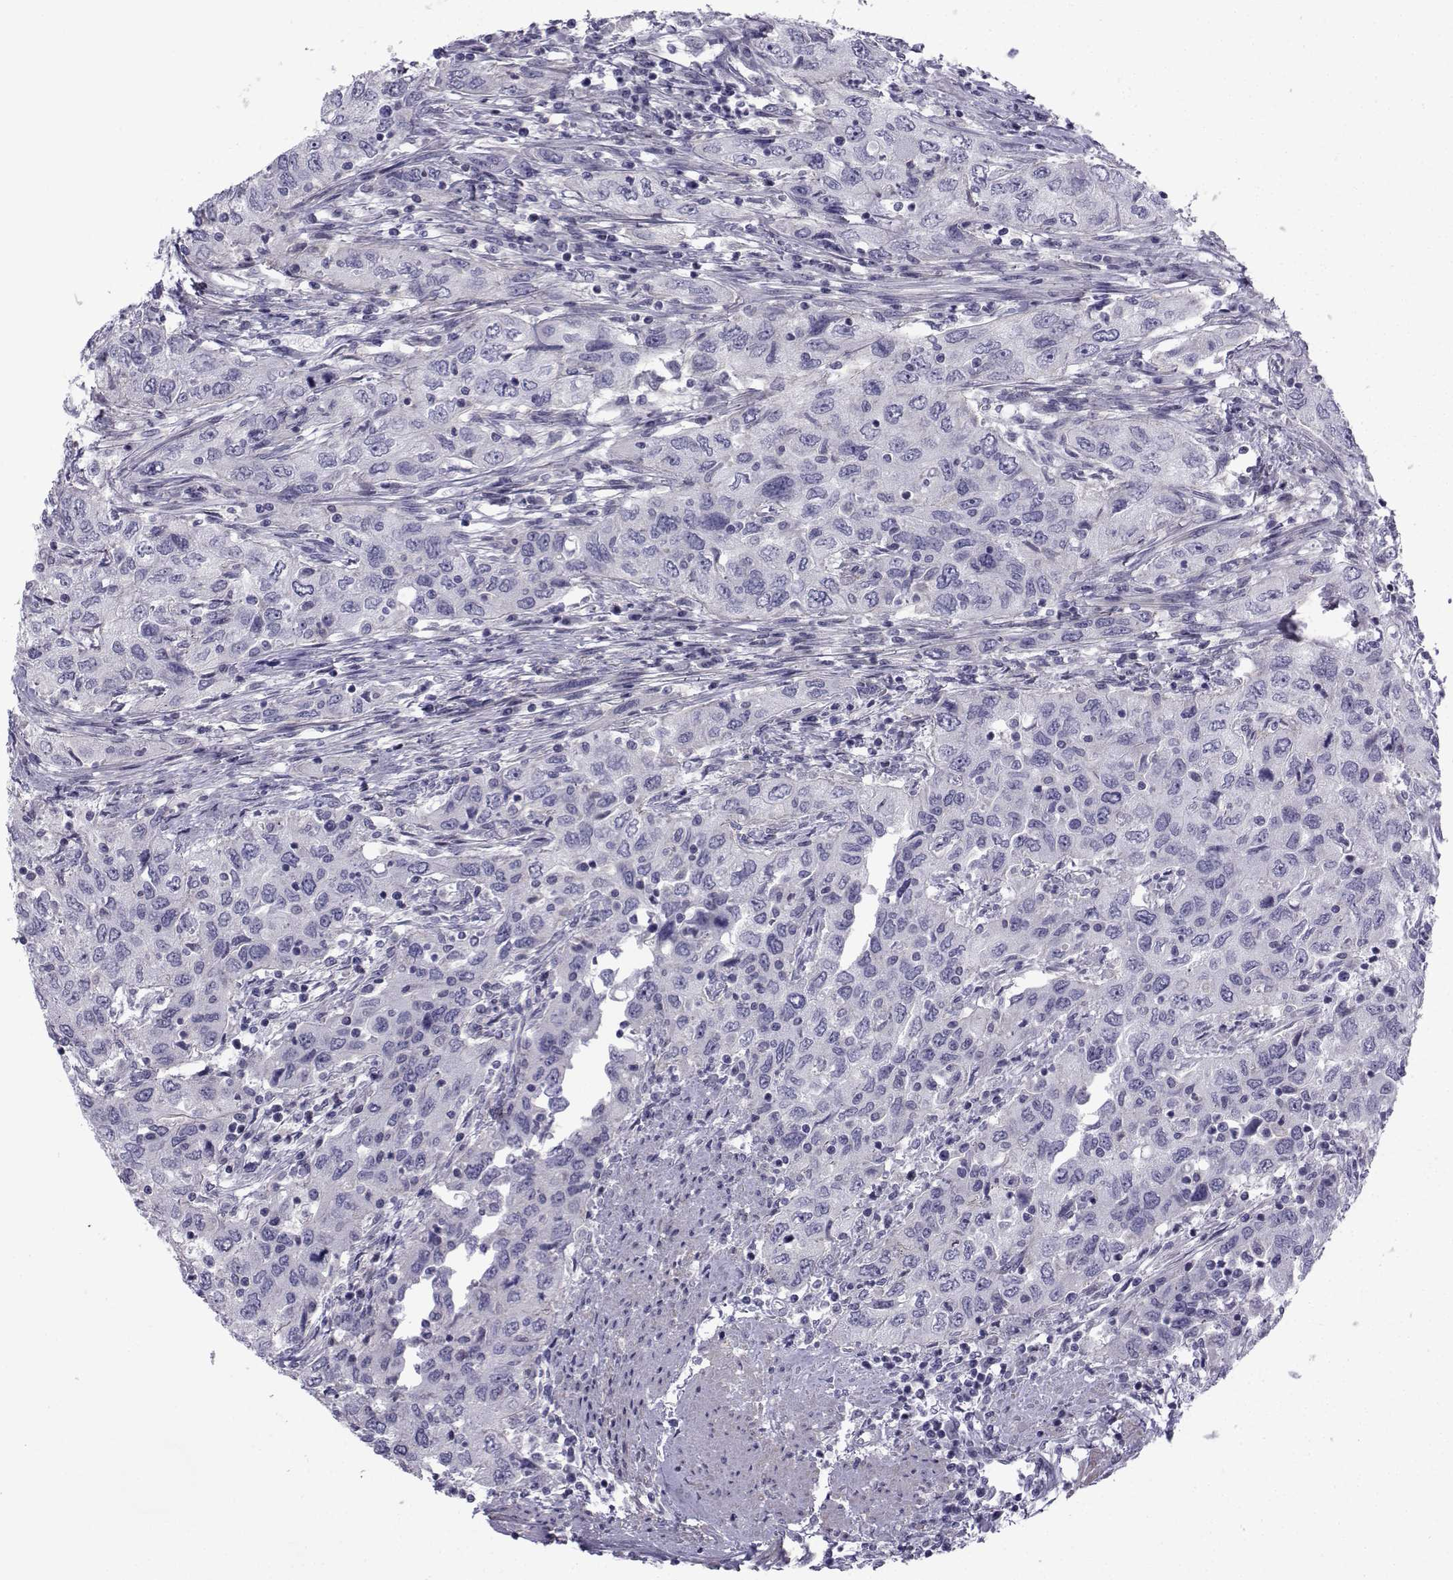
{"staining": {"intensity": "negative", "quantity": "none", "location": "none"}, "tissue": "urothelial cancer", "cell_type": "Tumor cells", "image_type": "cancer", "snomed": [{"axis": "morphology", "description": "Urothelial carcinoma, High grade"}, {"axis": "topography", "description": "Urinary bladder"}], "caption": "Immunohistochemistry (IHC) micrograph of neoplastic tissue: human urothelial cancer stained with DAB (3,3'-diaminobenzidine) shows no significant protein expression in tumor cells.", "gene": "SPANXD", "patient": {"sex": "male", "age": 76}}